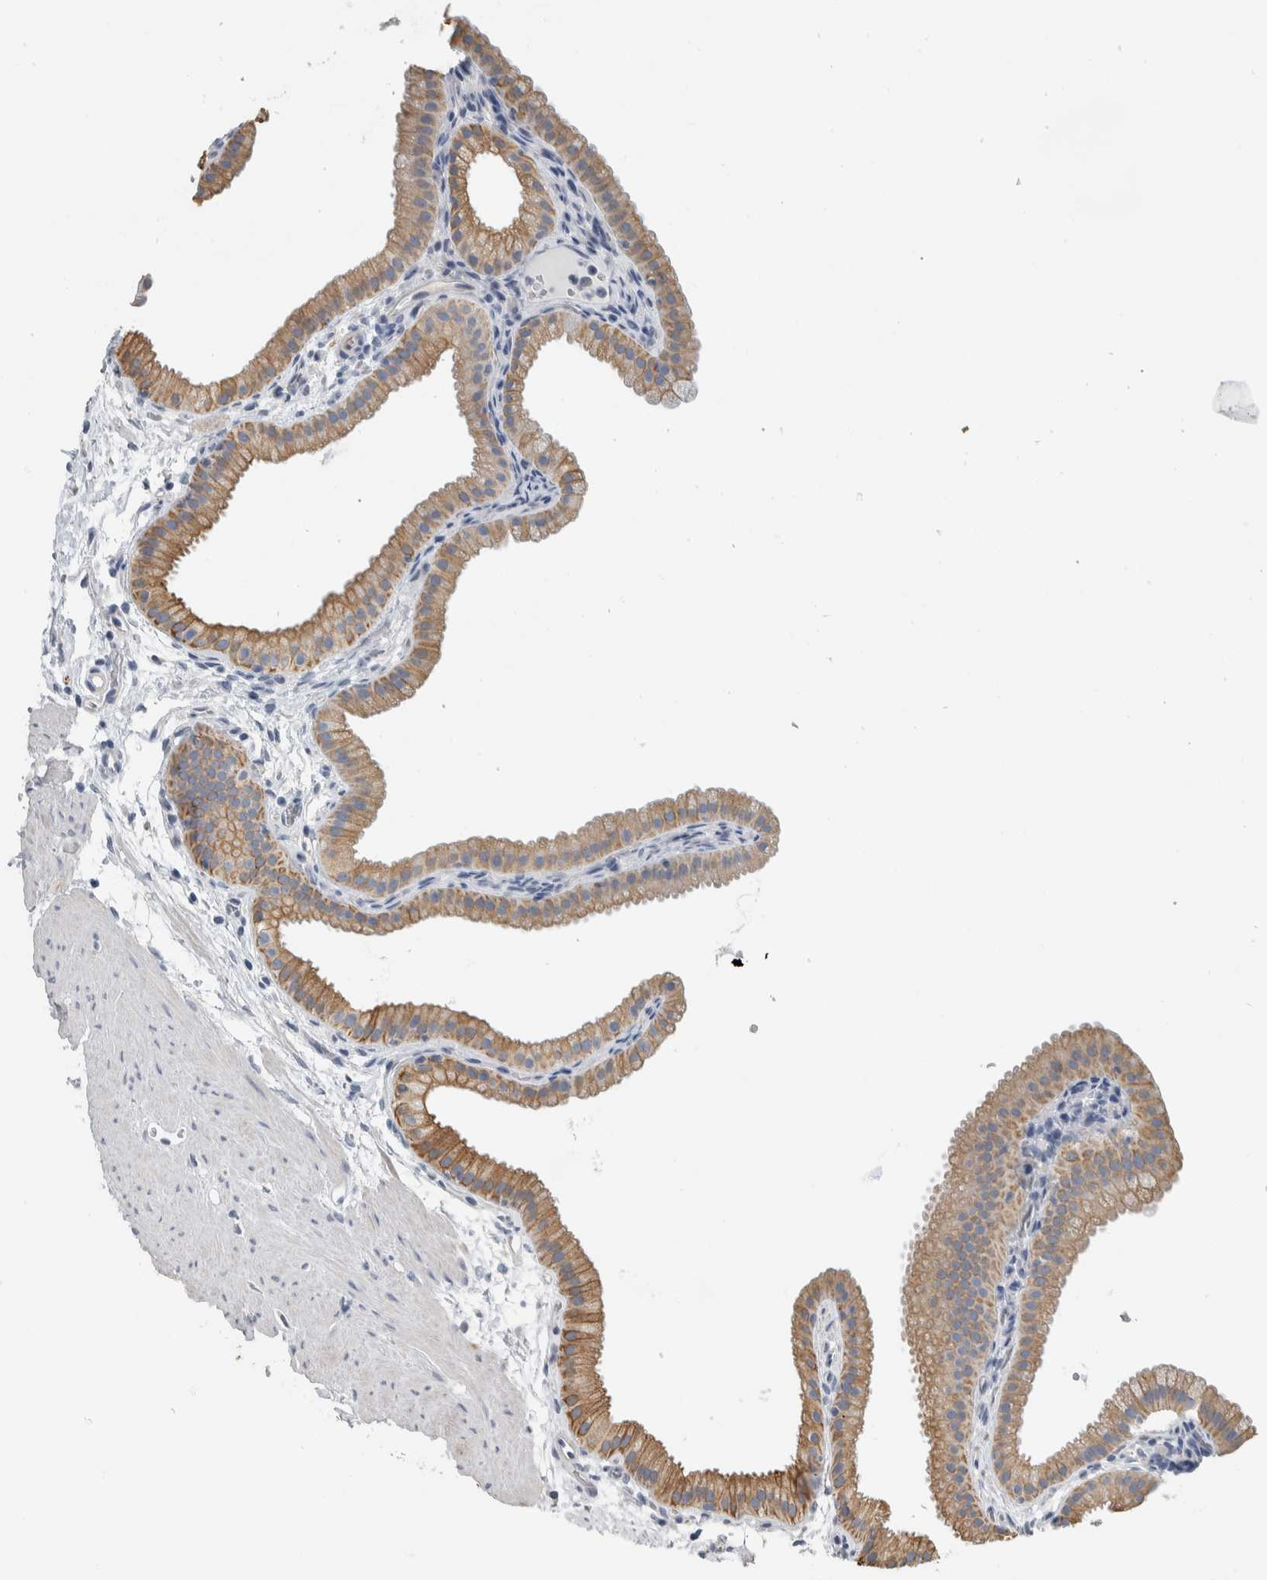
{"staining": {"intensity": "moderate", "quantity": "<25%", "location": "cytoplasmic/membranous"}, "tissue": "gallbladder", "cell_type": "Glandular cells", "image_type": "normal", "snomed": [{"axis": "morphology", "description": "Normal tissue, NOS"}, {"axis": "topography", "description": "Gallbladder"}], "caption": "Moderate cytoplasmic/membranous staining for a protein is appreciated in approximately <25% of glandular cells of unremarkable gallbladder using IHC.", "gene": "NEFM", "patient": {"sex": "female", "age": 64}}